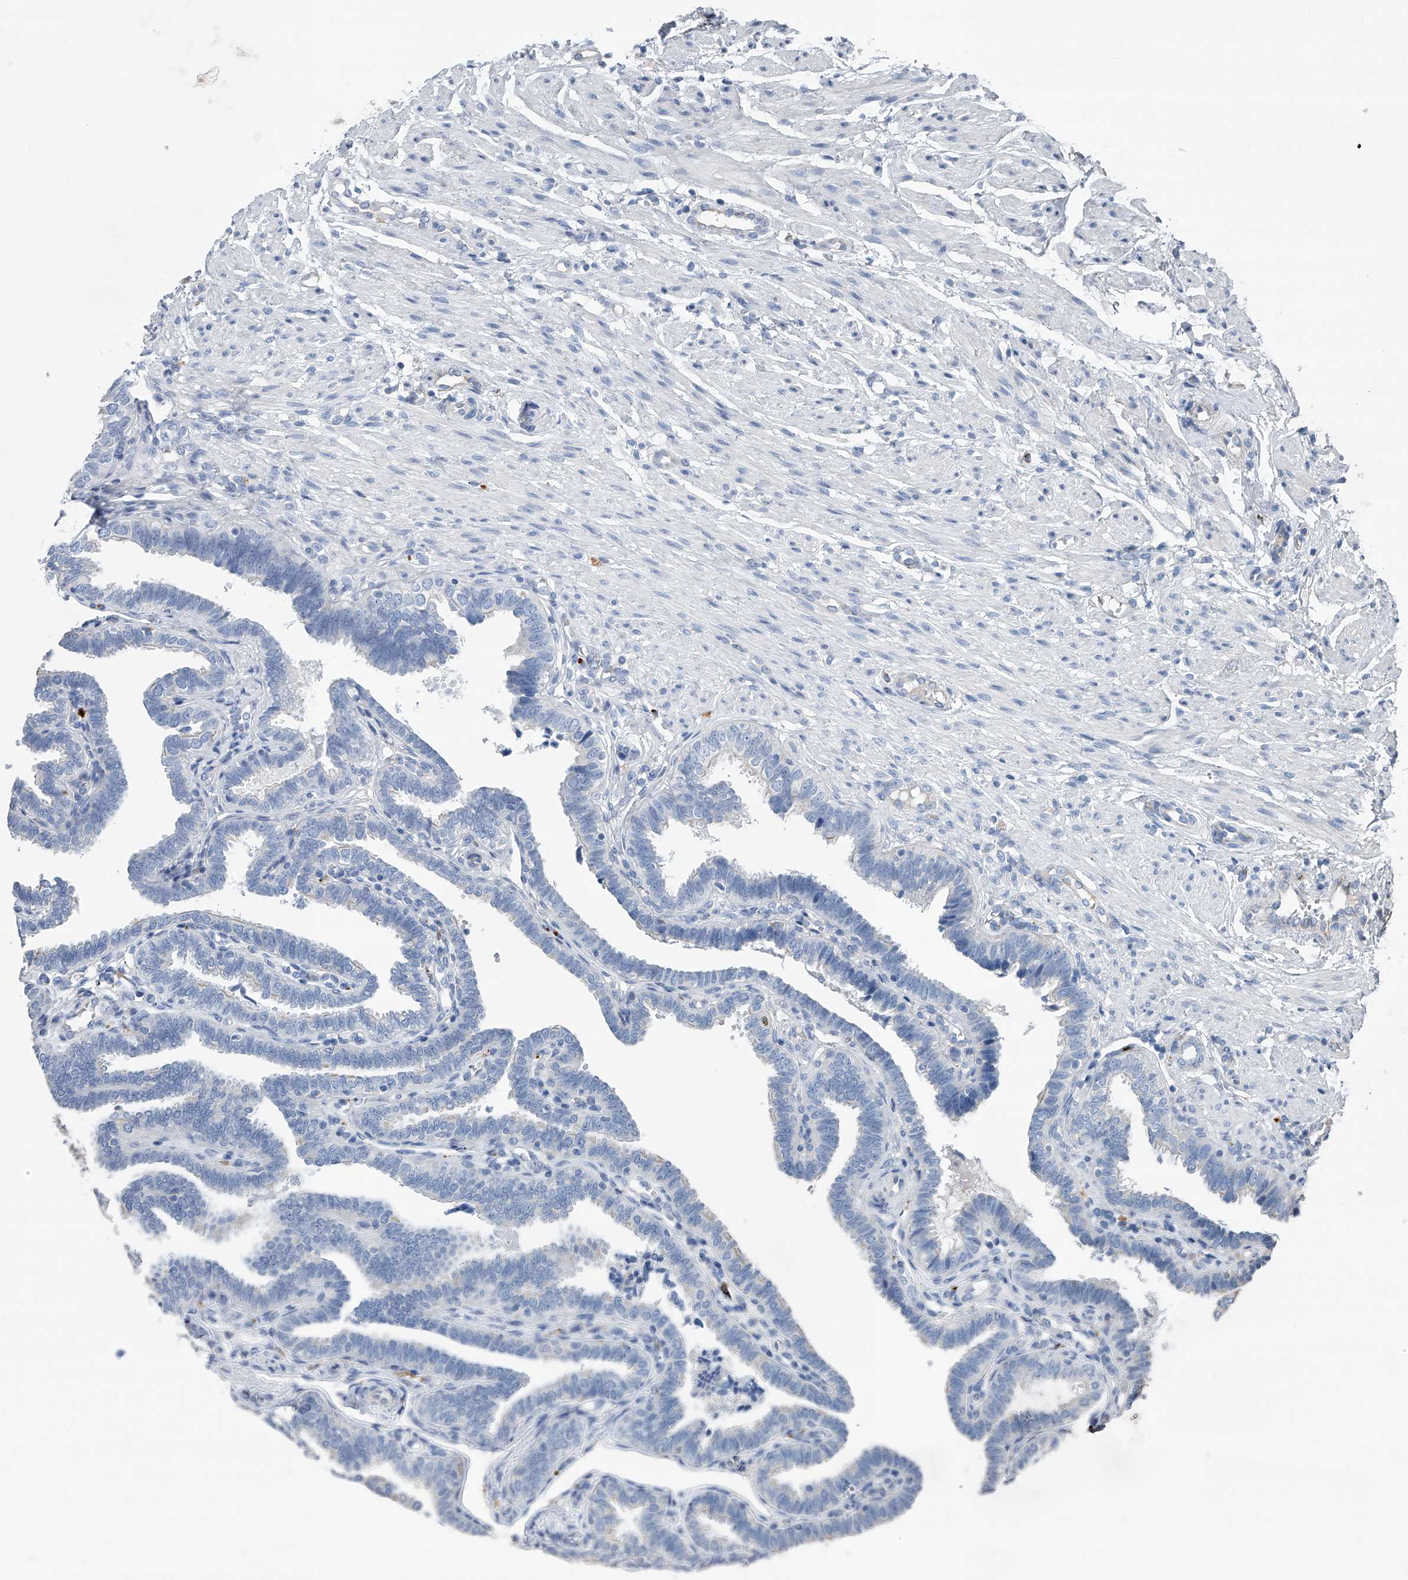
{"staining": {"intensity": "negative", "quantity": "none", "location": "none"}, "tissue": "fallopian tube", "cell_type": "Glandular cells", "image_type": "normal", "snomed": [{"axis": "morphology", "description": "Normal tissue, NOS"}, {"axis": "topography", "description": "Fallopian tube"}], "caption": "The histopathology image displays no significant positivity in glandular cells of fallopian tube.", "gene": "ZNF772", "patient": {"sex": "female", "age": 39}}